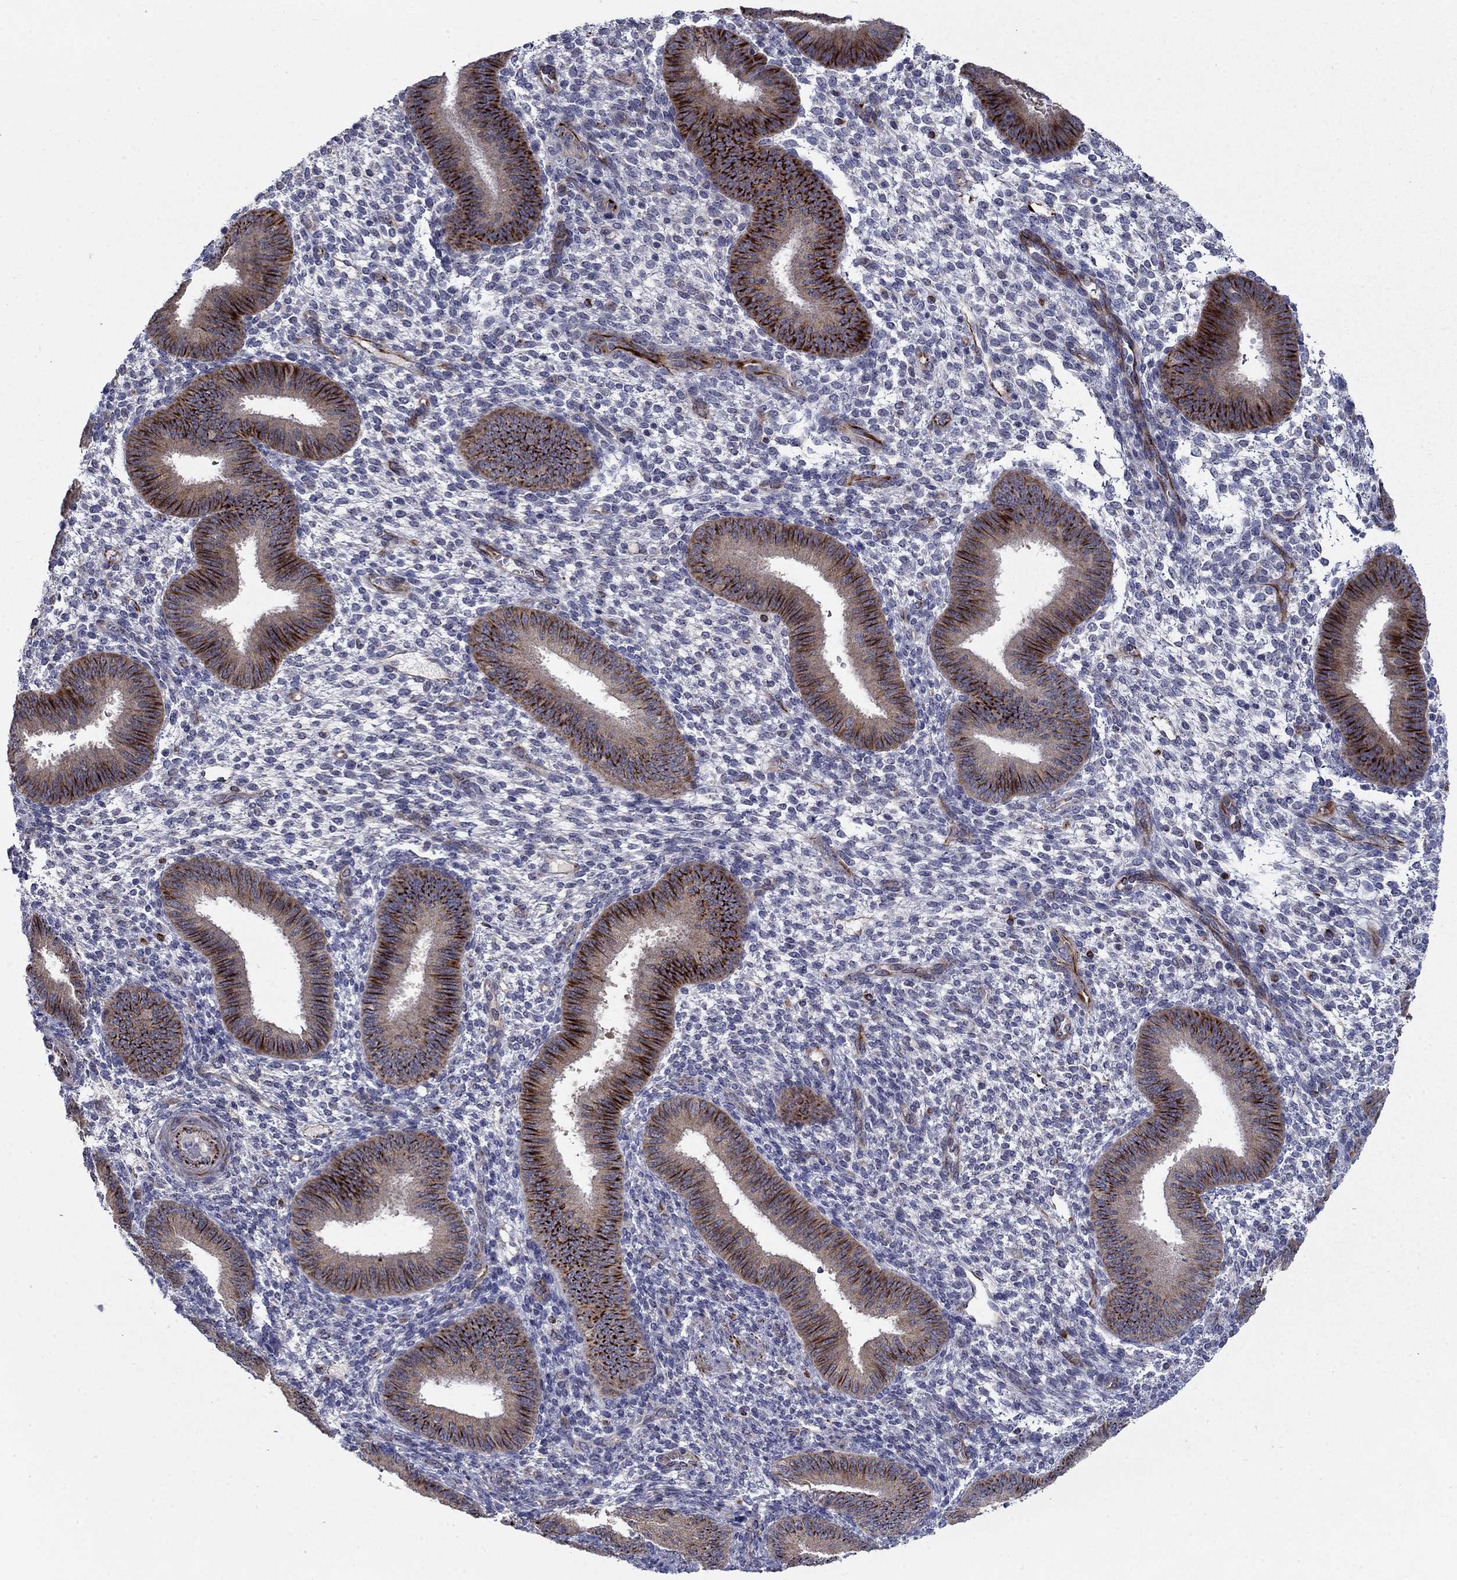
{"staining": {"intensity": "negative", "quantity": "none", "location": "none"}, "tissue": "endometrium", "cell_type": "Cells in endometrial stroma", "image_type": "normal", "snomed": [{"axis": "morphology", "description": "Normal tissue, NOS"}, {"axis": "topography", "description": "Endometrium"}], "caption": "The immunohistochemistry image has no significant positivity in cells in endometrial stroma of endometrium.", "gene": "LACTB2", "patient": {"sex": "female", "age": 39}}